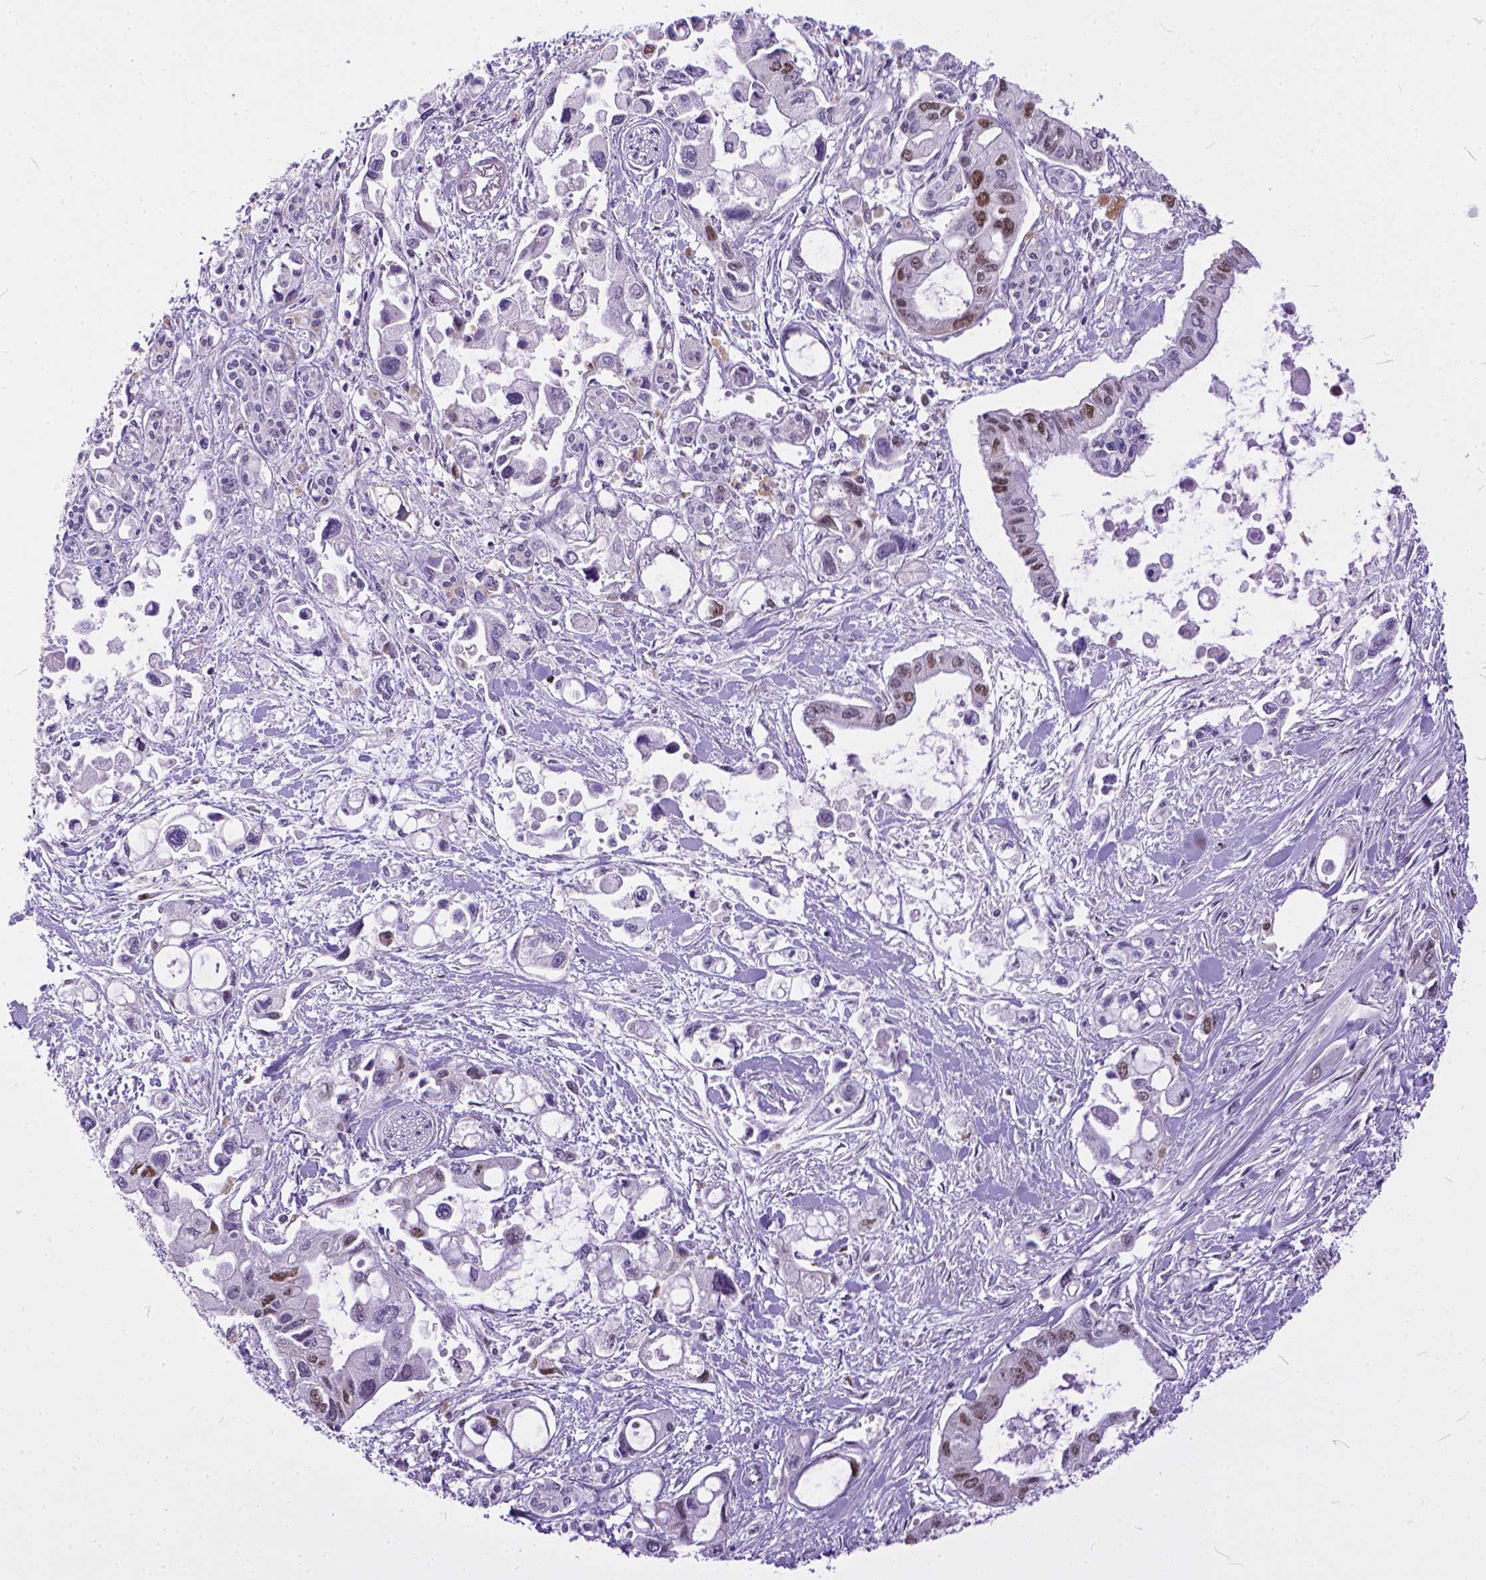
{"staining": {"intensity": "moderate", "quantity": "25%-75%", "location": "nuclear"}, "tissue": "pancreatic cancer", "cell_type": "Tumor cells", "image_type": "cancer", "snomed": [{"axis": "morphology", "description": "Adenocarcinoma, NOS"}, {"axis": "topography", "description": "Pancreas"}], "caption": "An image of human adenocarcinoma (pancreatic) stained for a protein demonstrates moderate nuclear brown staining in tumor cells. Using DAB (3,3'-diaminobenzidine) (brown) and hematoxylin (blue) stains, captured at high magnification using brightfield microscopy.", "gene": "ERCC1", "patient": {"sex": "female", "age": 61}}